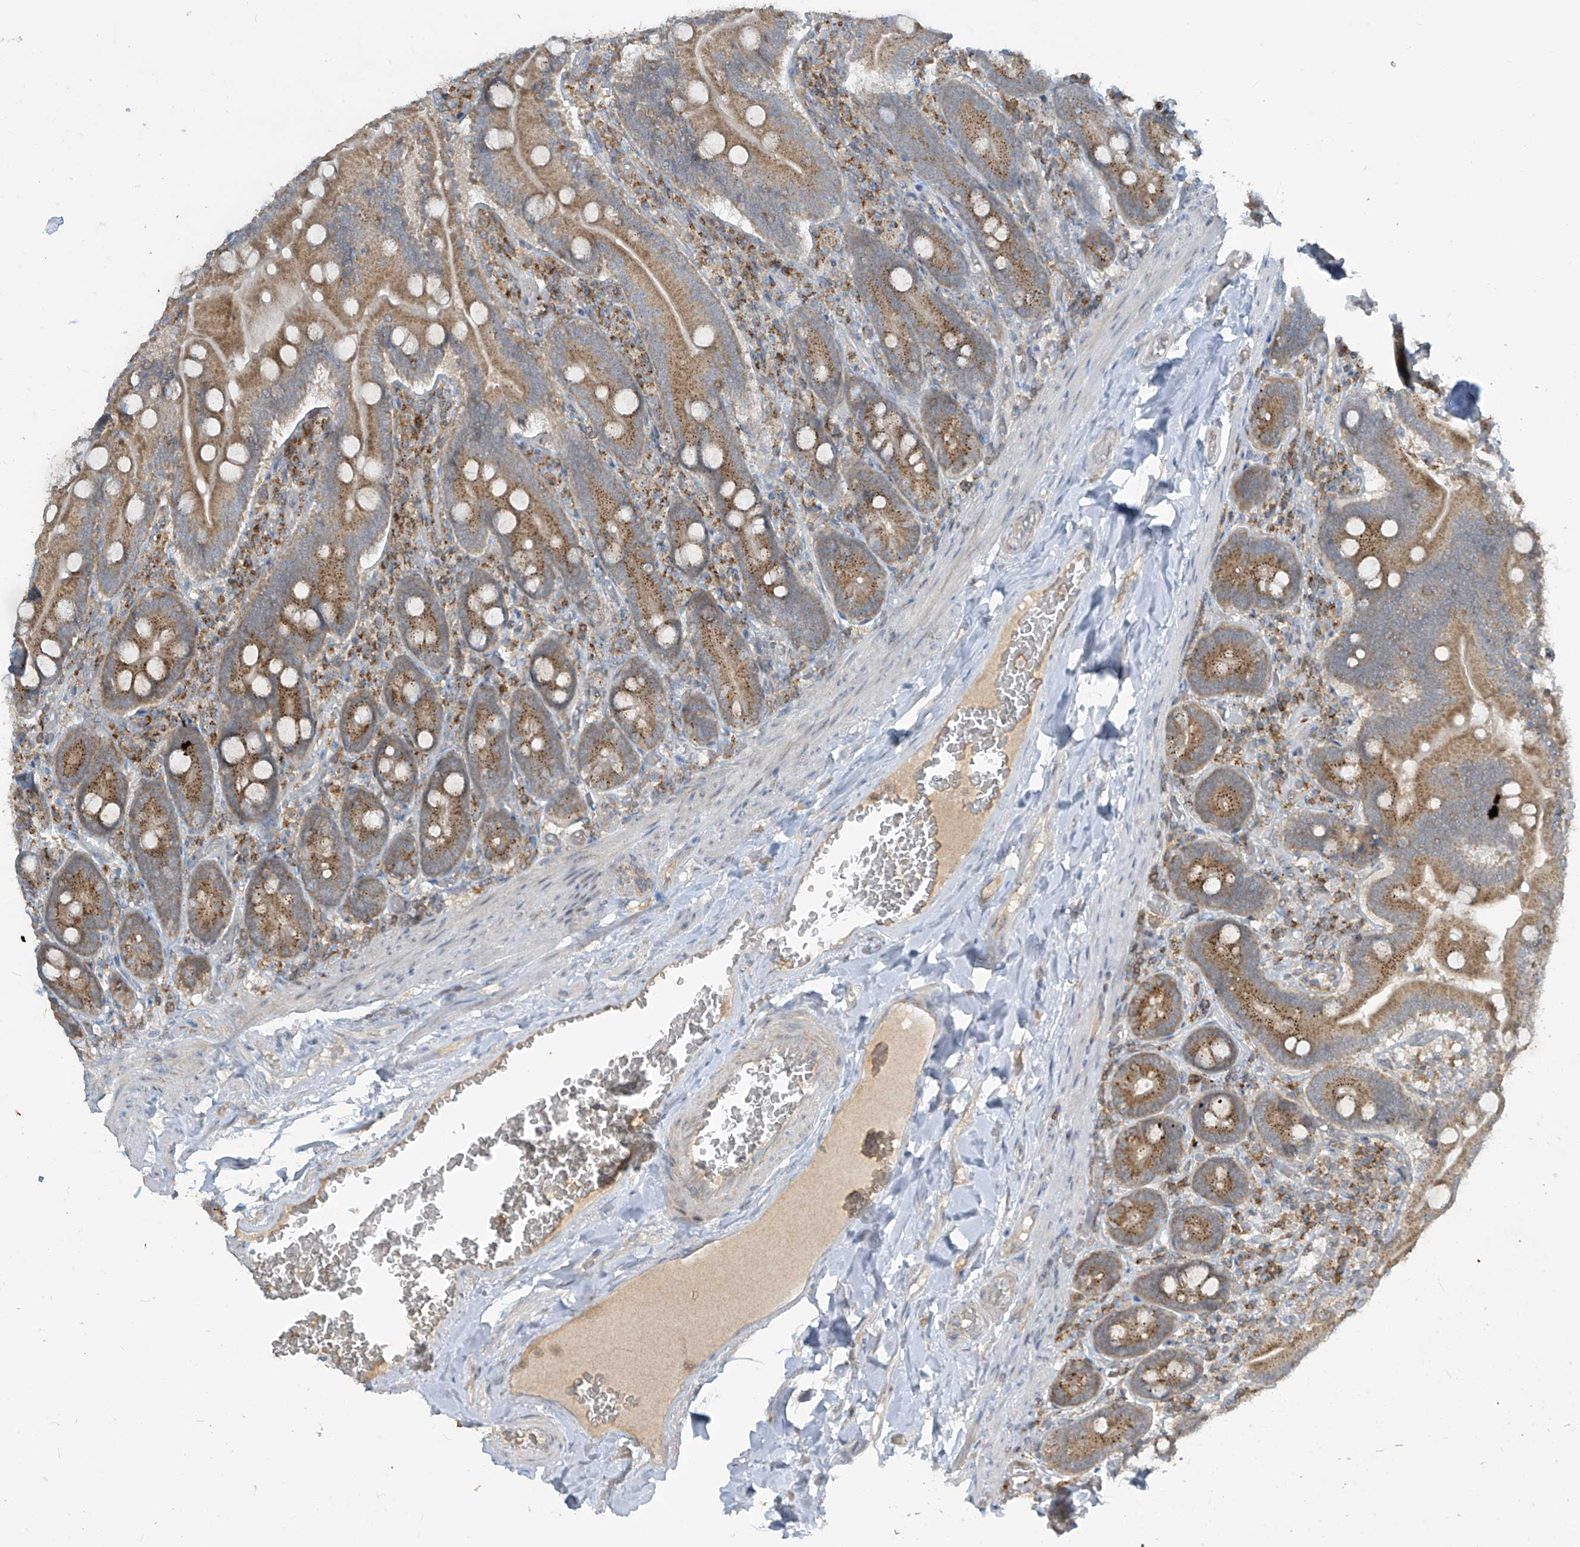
{"staining": {"intensity": "moderate", "quantity": ">75%", "location": "cytoplasmic/membranous"}, "tissue": "duodenum", "cell_type": "Glandular cells", "image_type": "normal", "snomed": [{"axis": "morphology", "description": "Normal tissue, NOS"}, {"axis": "topography", "description": "Duodenum"}], "caption": "The micrograph exhibits immunohistochemical staining of benign duodenum. There is moderate cytoplasmic/membranous expression is seen in approximately >75% of glandular cells.", "gene": "PARVG", "patient": {"sex": "female", "age": 62}}